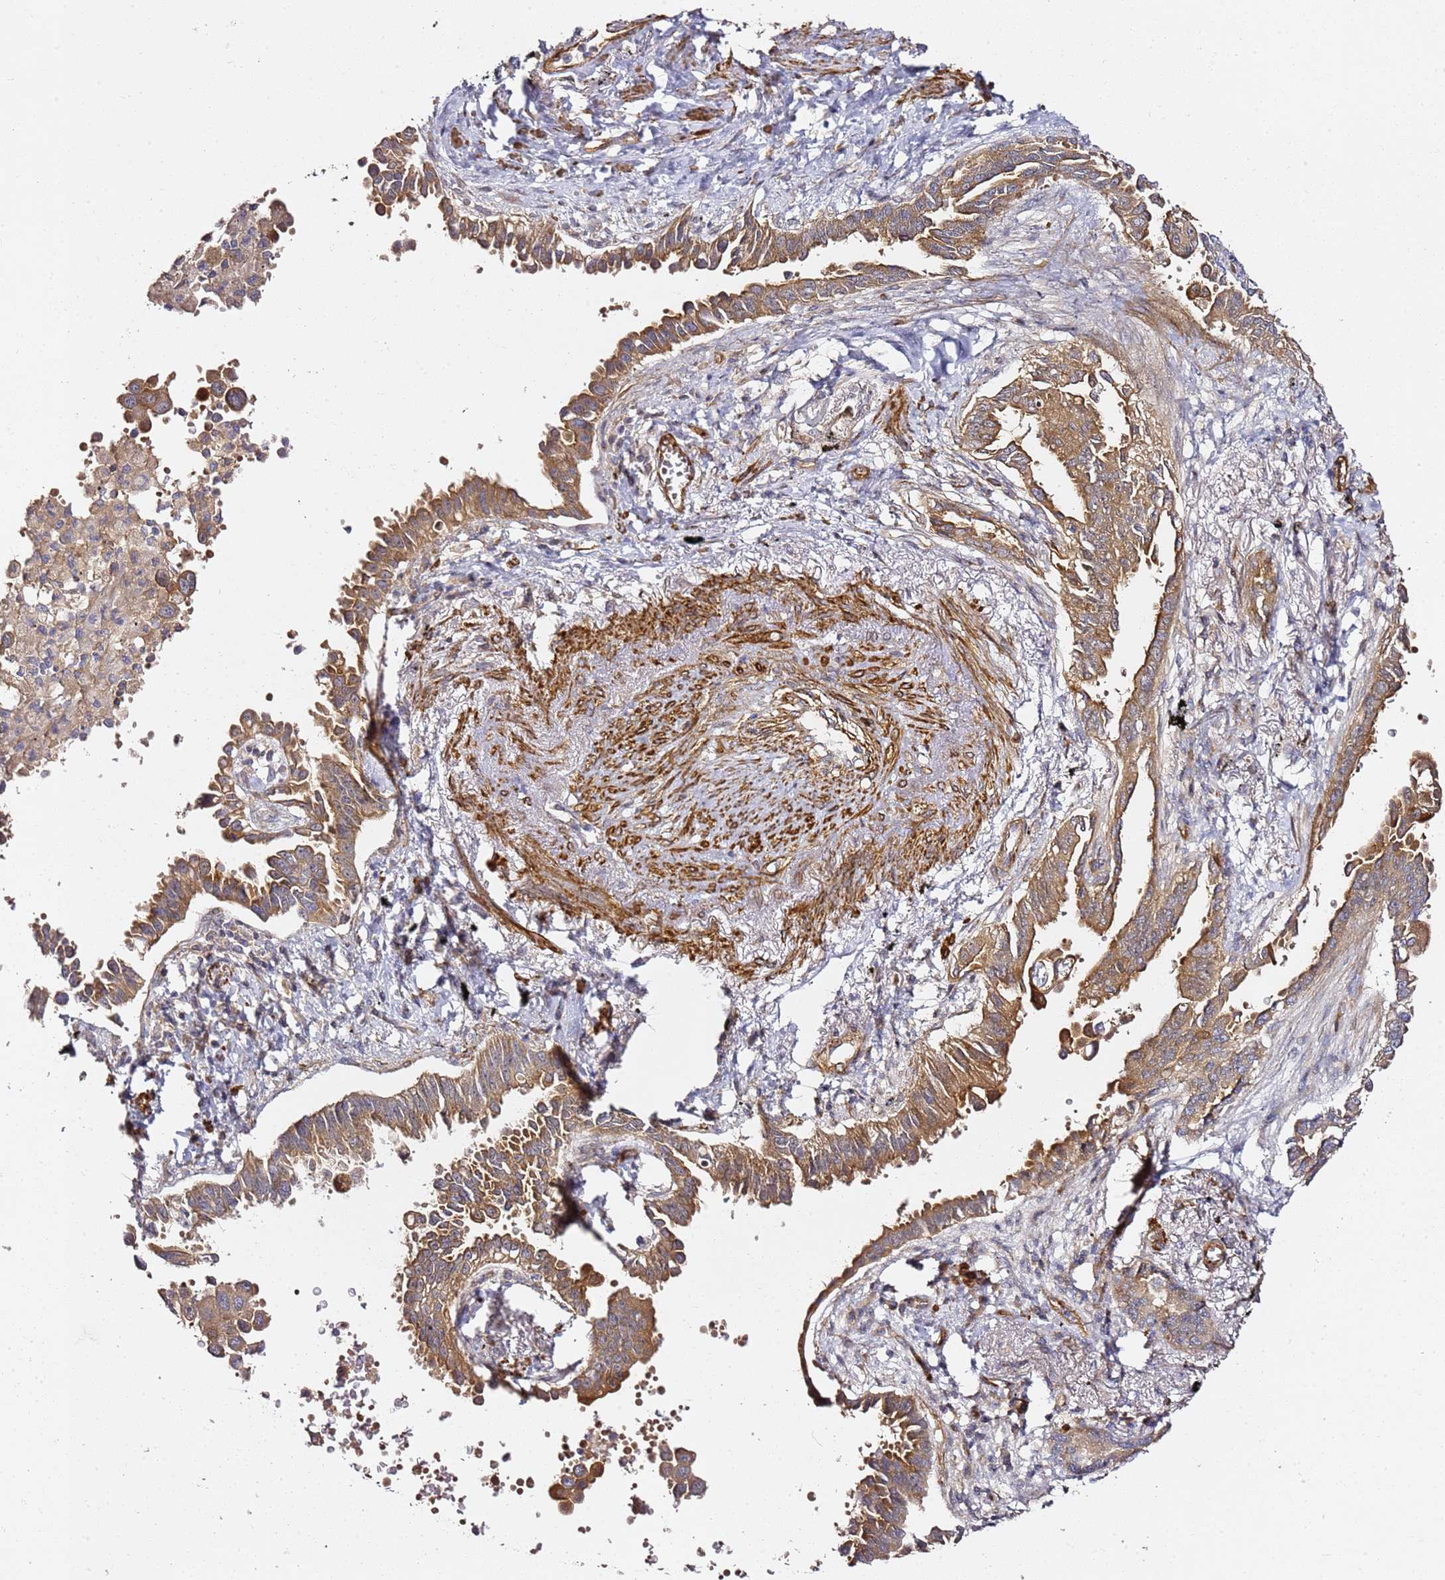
{"staining": {"intensity": "moderate", "quantity": ">75%", "location": "cytoplasmic/membranous"}, "tissue": "lung cancer", "cell_type": "Tumor cells", "image_type": "cancer", "snomed": [{"axis": "morphology", "description": "Adenocarcinoma, NOS"}, {"axis": "topography", "description": "Lung"}], "caption": "This photomicrograph displays lung adenocarcinoma stained with immunohistochemistry to label a protein in brown. The cytoplasmic/membranous of tumor cells show moderate positivity for the protein. Nuclei are counter-stained blue.", "gene": "EPS8L1", "patient": {"sex": "male", "age": 67}}